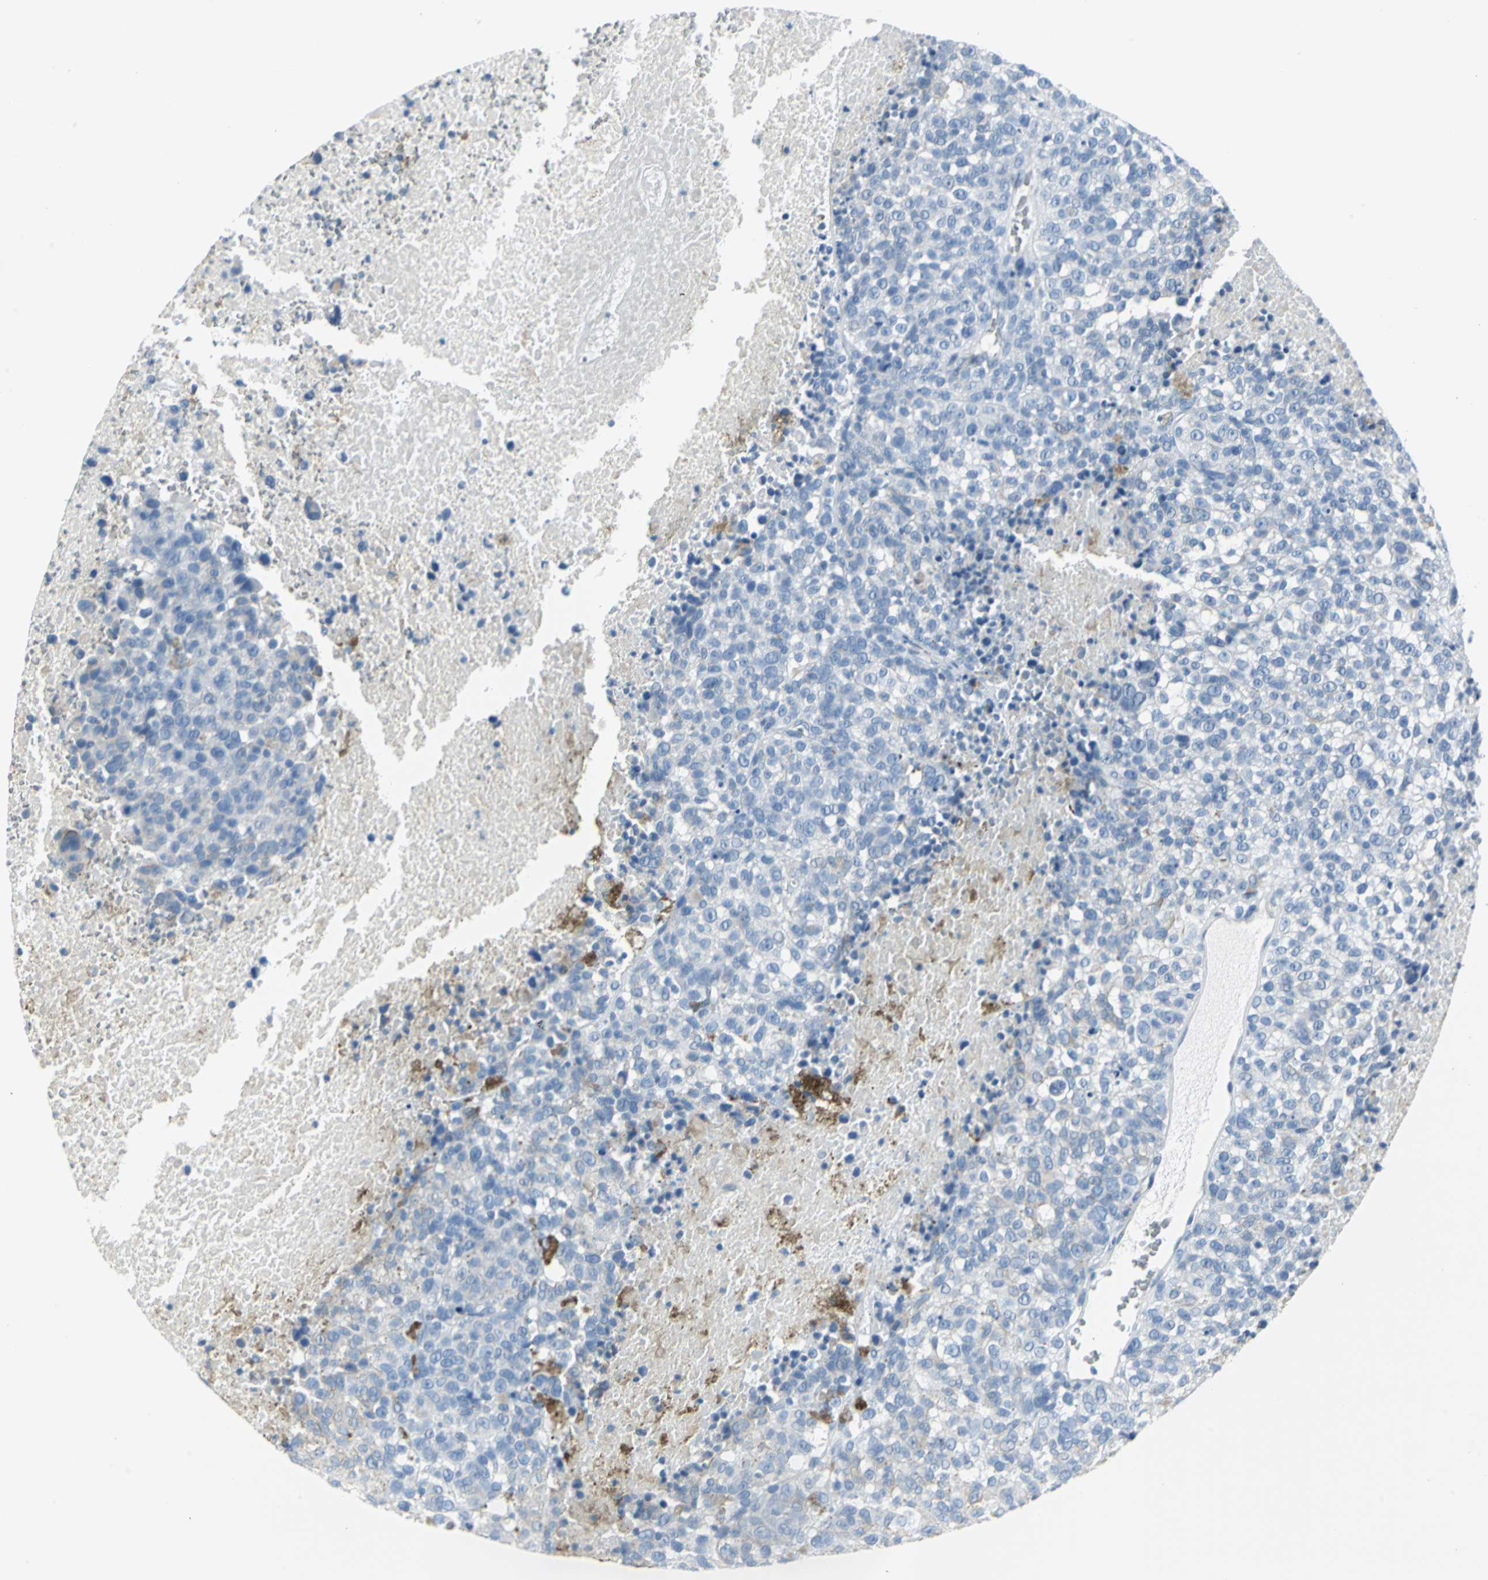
{"staining": {"intensity": "negative", "quantity": "none", "location": "none"}, "tissue": "melanoma", "cell_type": "Tumor cells", "image_type": "cancer", "snomed": [{"axis": "morphology", "description": "Malignant melanoma, Metastatic site"}, {"axis": "topography", "description": "Cerebral cortex"}], "caption": "Immunohistochemistry (IHC) photomicrograph of melanoma stained for a protein (brown), which exhibits no positivity in tumor cells. (DAB (3,3'-diaminobenzidine) immunohistochemistry with hematoxylin counter stain).", "gene": "CYB5A", "patient": {"sex": "female", "age": 52}}